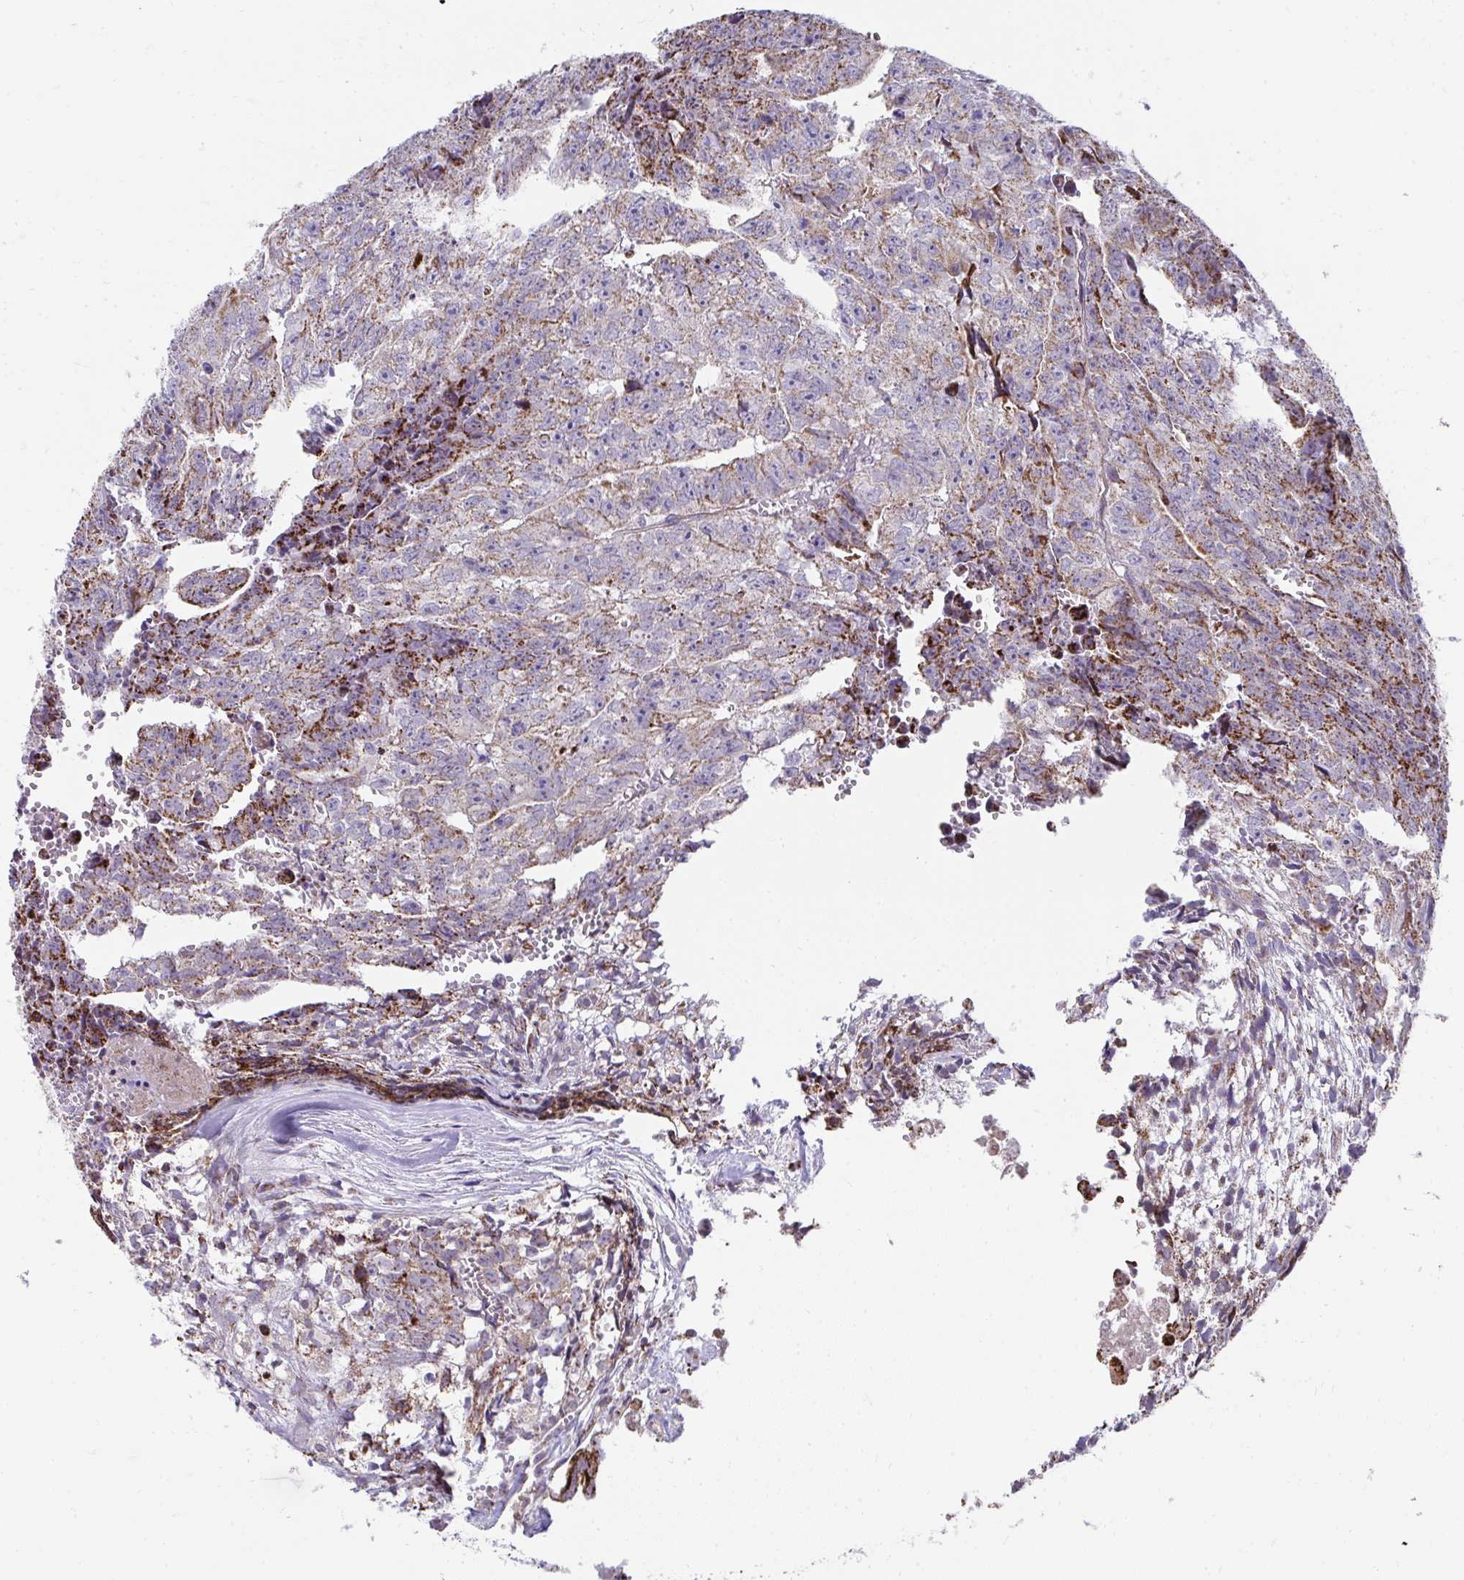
{"staining": {"intensity": "moderate", "quantity": "25%-75%", "location": "cytoplasmic/membranous"}, "tissue": "testis cancer", "cell_type": "Tumor cells", "image_type": "cancer", "snomed": [{"axis": "morphology", "description": "Carcinoma, Embryonal, NOS"}, {"axis": "morphology", "description": "Teratoma, malignant, NOS"}, {"axis": "topography", "description": "Testis"}], "caption": "Malignant teratoma (testis) tissue exhibits moderate cytoplasmic/membranous expression in approximately 25%-75% of tumor cells, visualized by immunohistochemistry.", "gene": "PRRG3", "patient": {"sex": "male", "age": 24}}